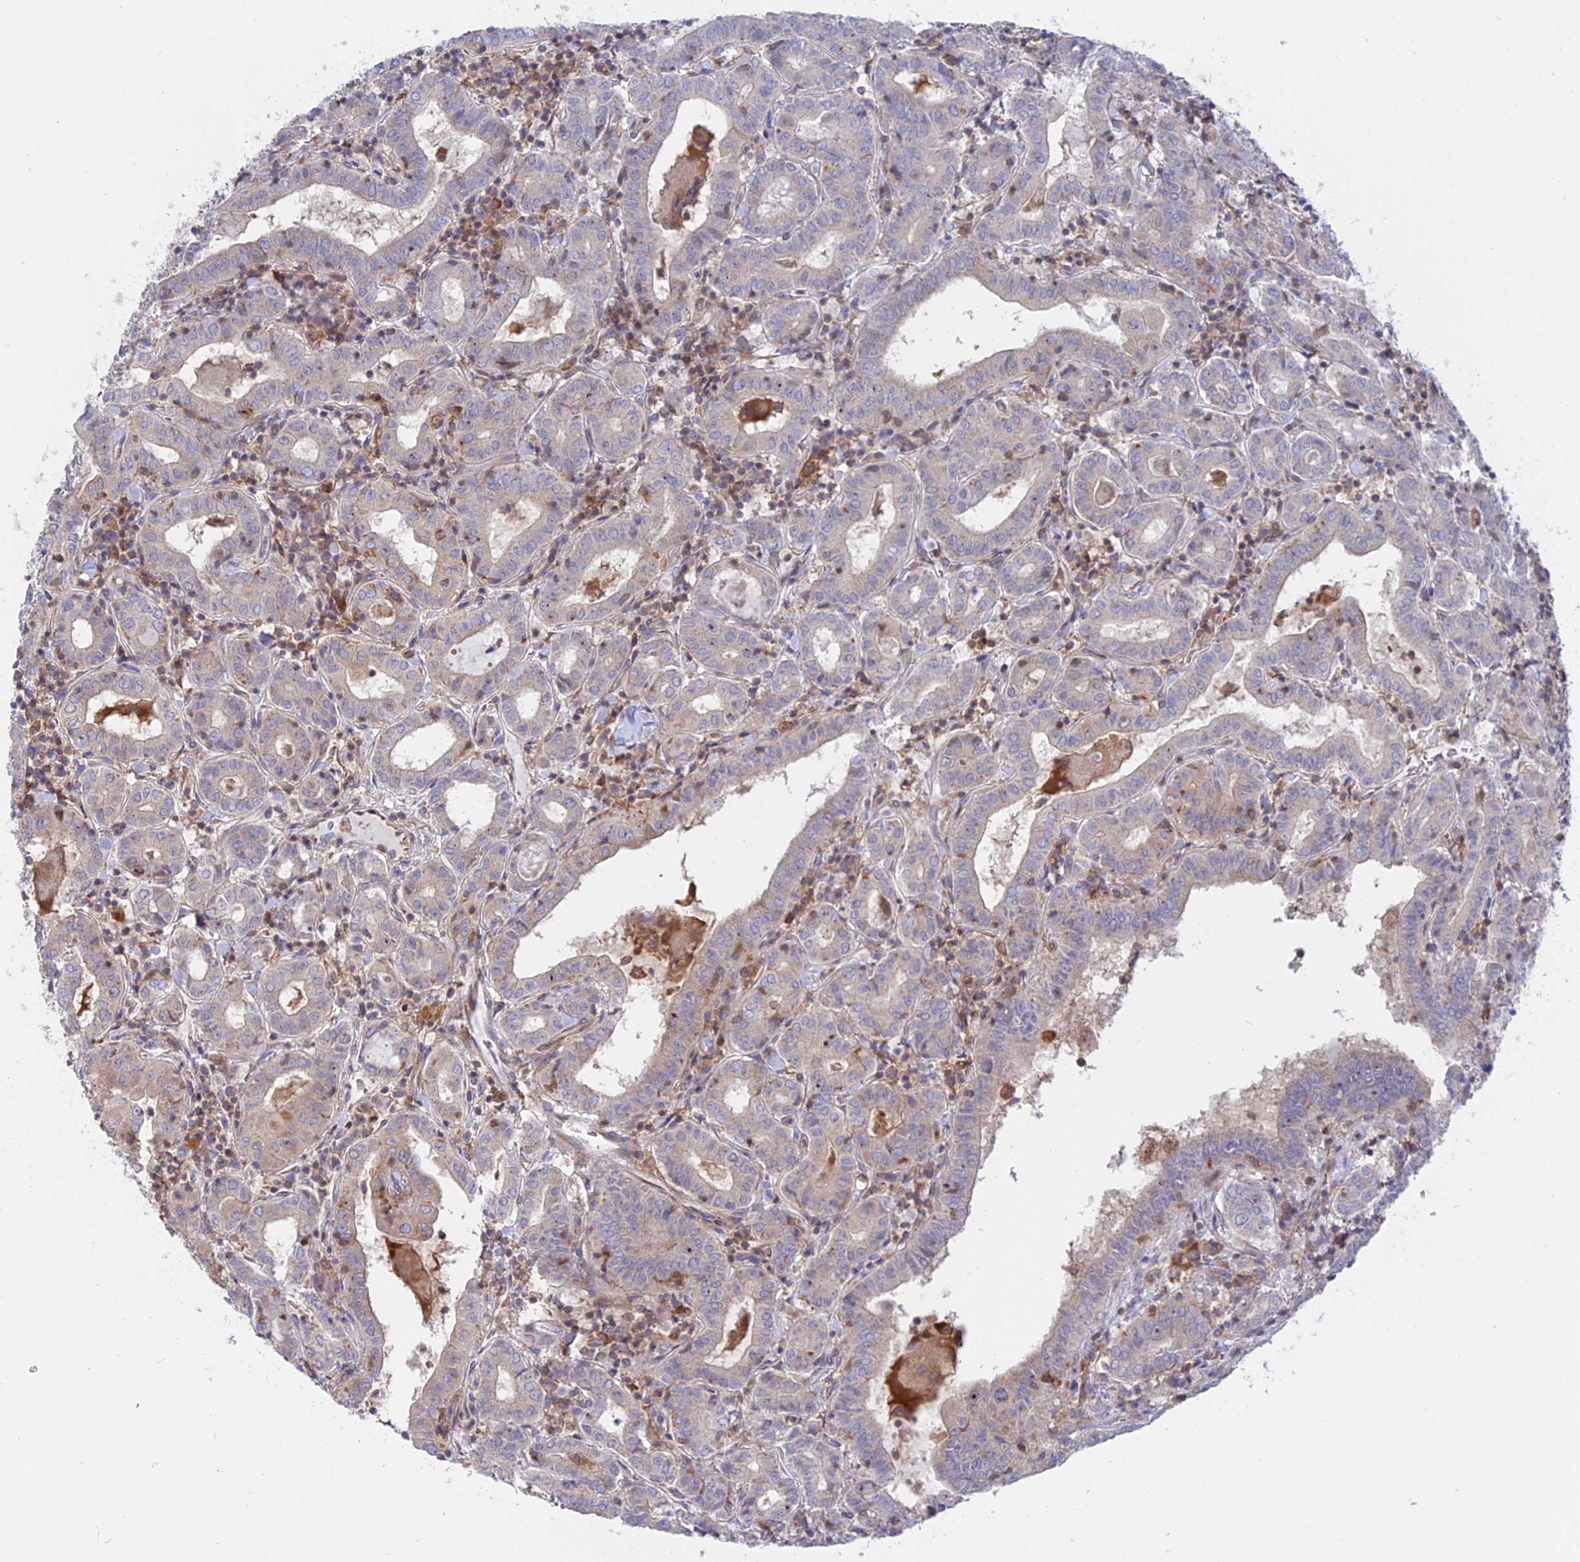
{"staining": {"intensity": "negative", "quantity": "none", "location": "none"}, "tissue": "thyroid cancer", "cell_type": "Tumor cells", "image_type": "cancer", "snomed": [{"axis": "morphology", "description": "Papillary adenocarcinoma, NOS"}, {"axis": "topography", "description": "Thyroid gland"}], "caption": "Image shows no protein expression in tumor cells of thyroid cancer (papillary adenocarcinoma) tissue.", "gene": "GMIP", "patient": {"sex": "female", "age": 72}}